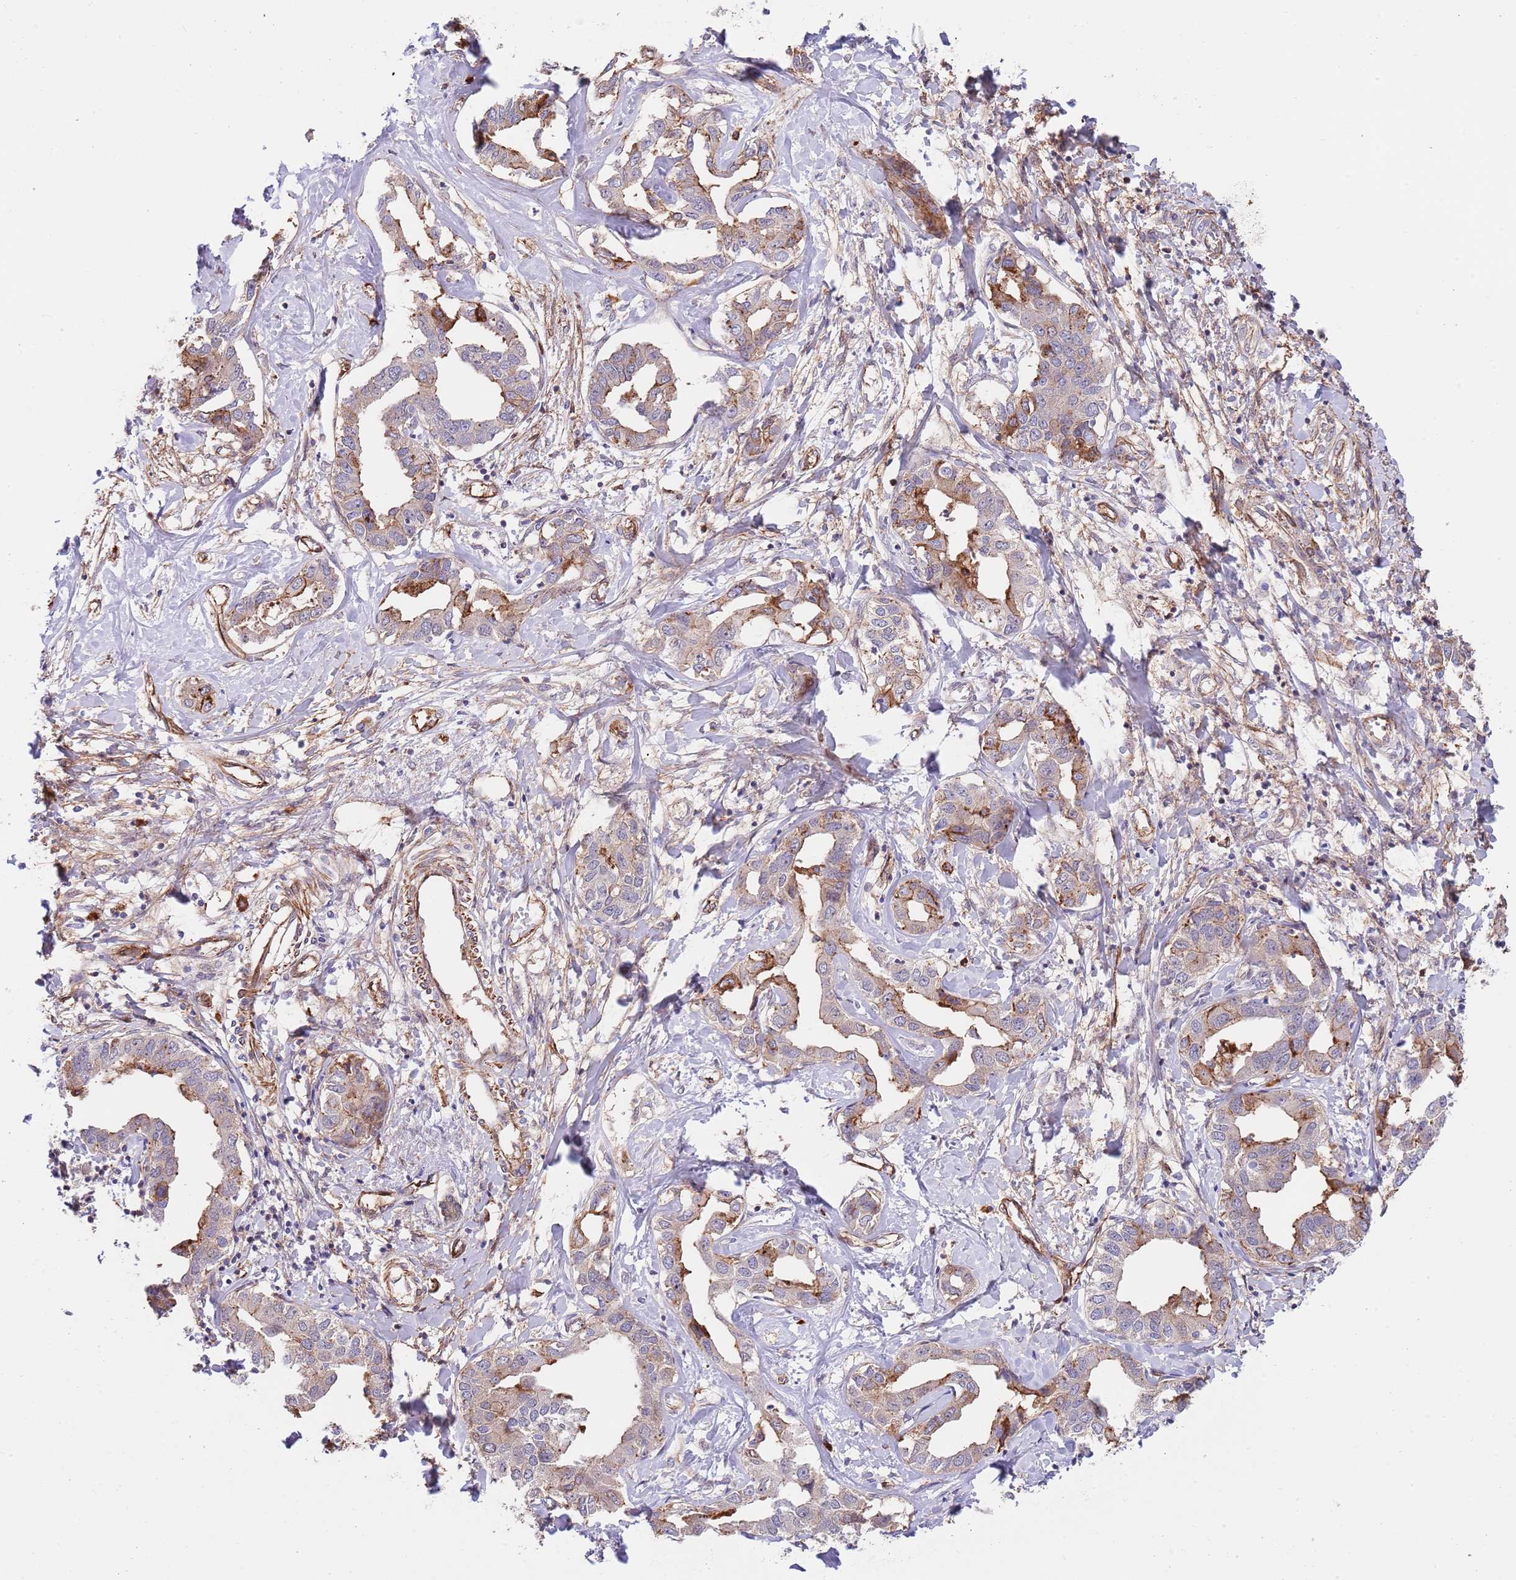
{"staining": {"intensity": "moderate", "quantity": "25%-75%", "location": "cytoplasmic/membranous"}, "tissue": "liver cancer", "cell_type": "Tumor cells", "image_type": "cancer", "snomed": [{"axis": "morphology", "description": "Cholangiocarcinoma"}, {"axis": "topography", "description": "Liver"}], "caption": "Immunohistochemistry photomicrograph of human liver cancer stained for a protein (brown), which demonstrates medium levels of moderate cytoplasmic/membranous positivity in about 25%-75% of tumor cells.", "gene": "BPNT1", "patient": {"sex": "male", "age": 59}}